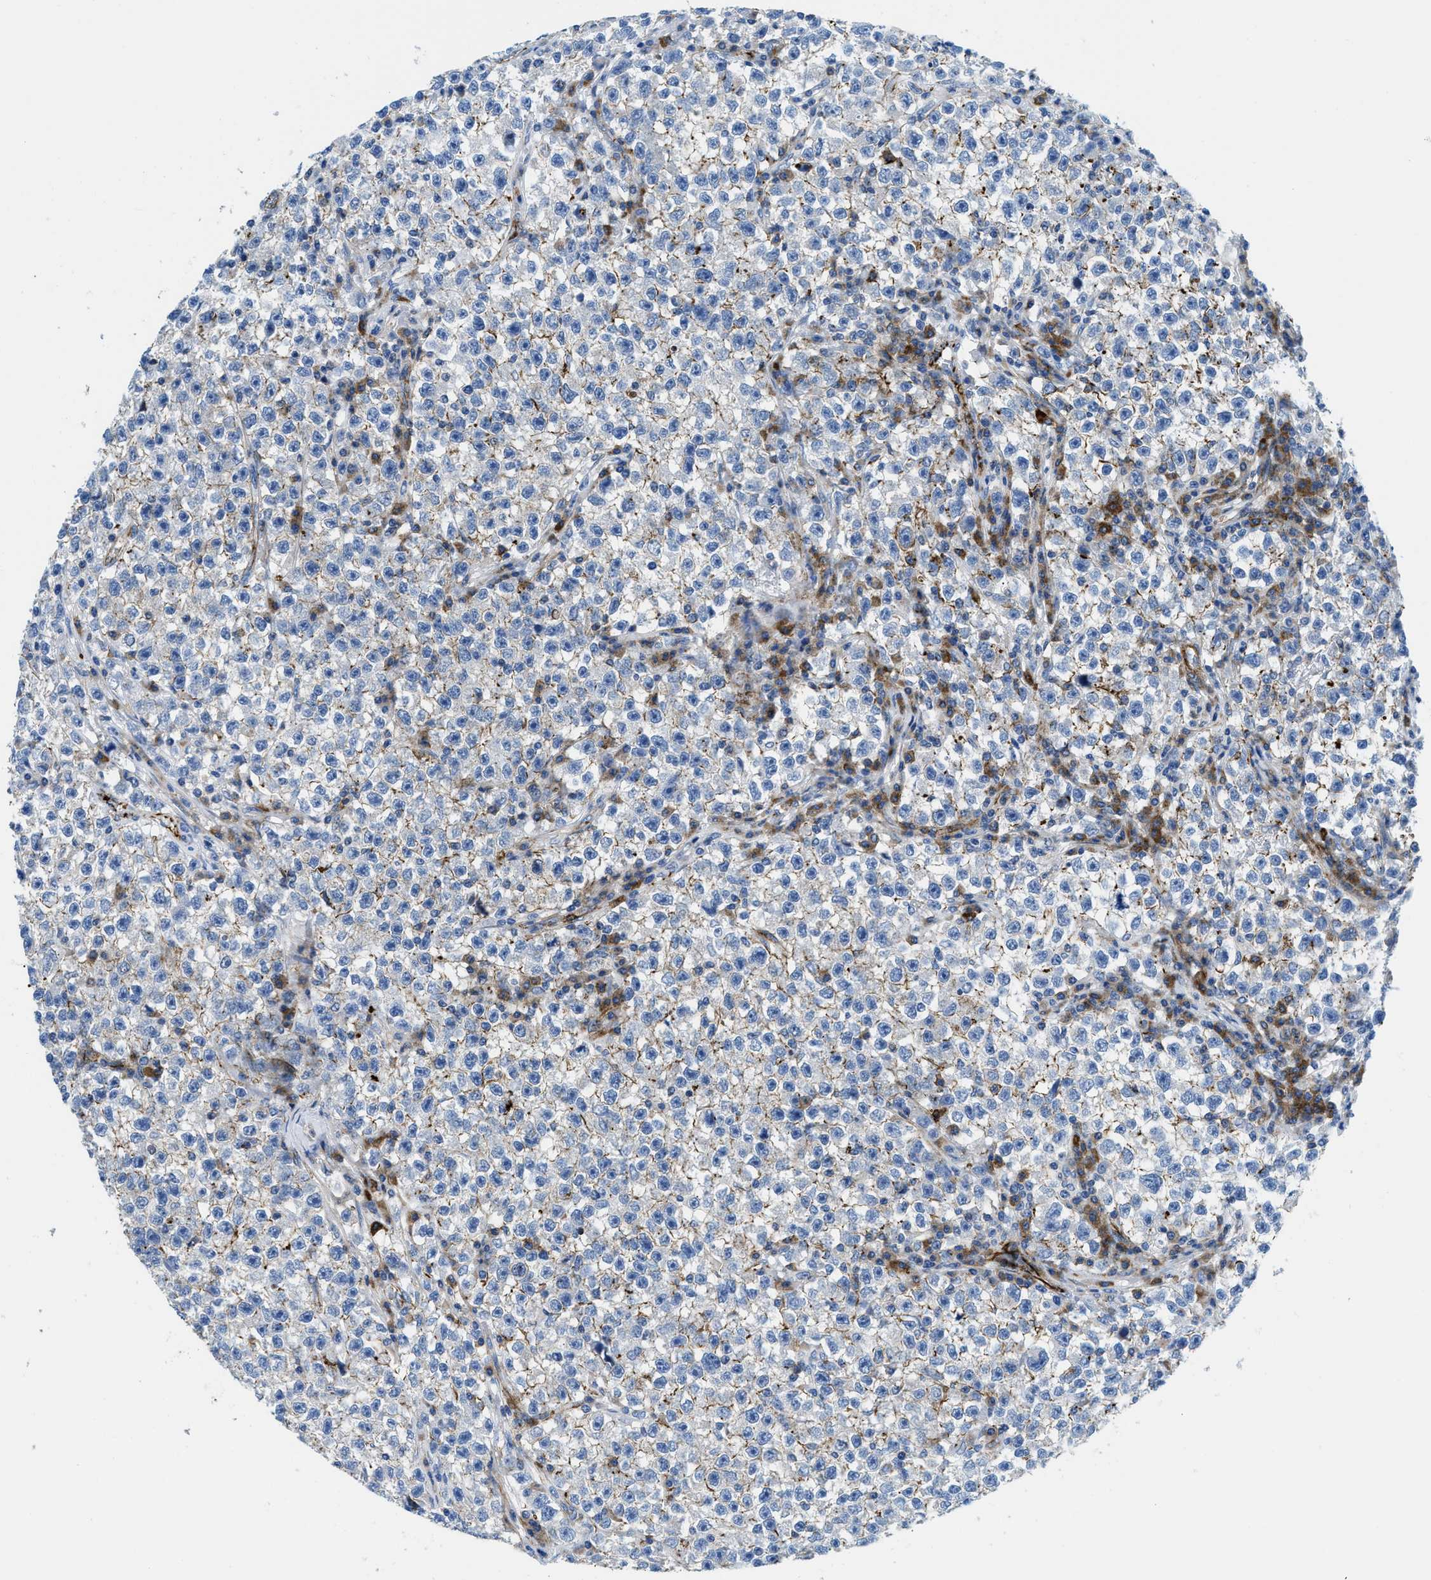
{"staining": {"intensity": "negative", "quantity": "none", "location": "none"}, "tissue": "testis cancer", "cell_type": "Tumor cells", "image_type": "cancer", "snomed": [{"axis": "morphology", "description": "Seminoma, NOS"}, {"axis": "topography", "description": "Testis"}], "caption": "IHC micrograph of neoplastic tissue: testis cancer stained with DAB (3,3'-diaminobenzidine) displays no significant protein expression in tumor cells.", "gene": "CUTA", "patient": {"sex": "male", "age": 22}}